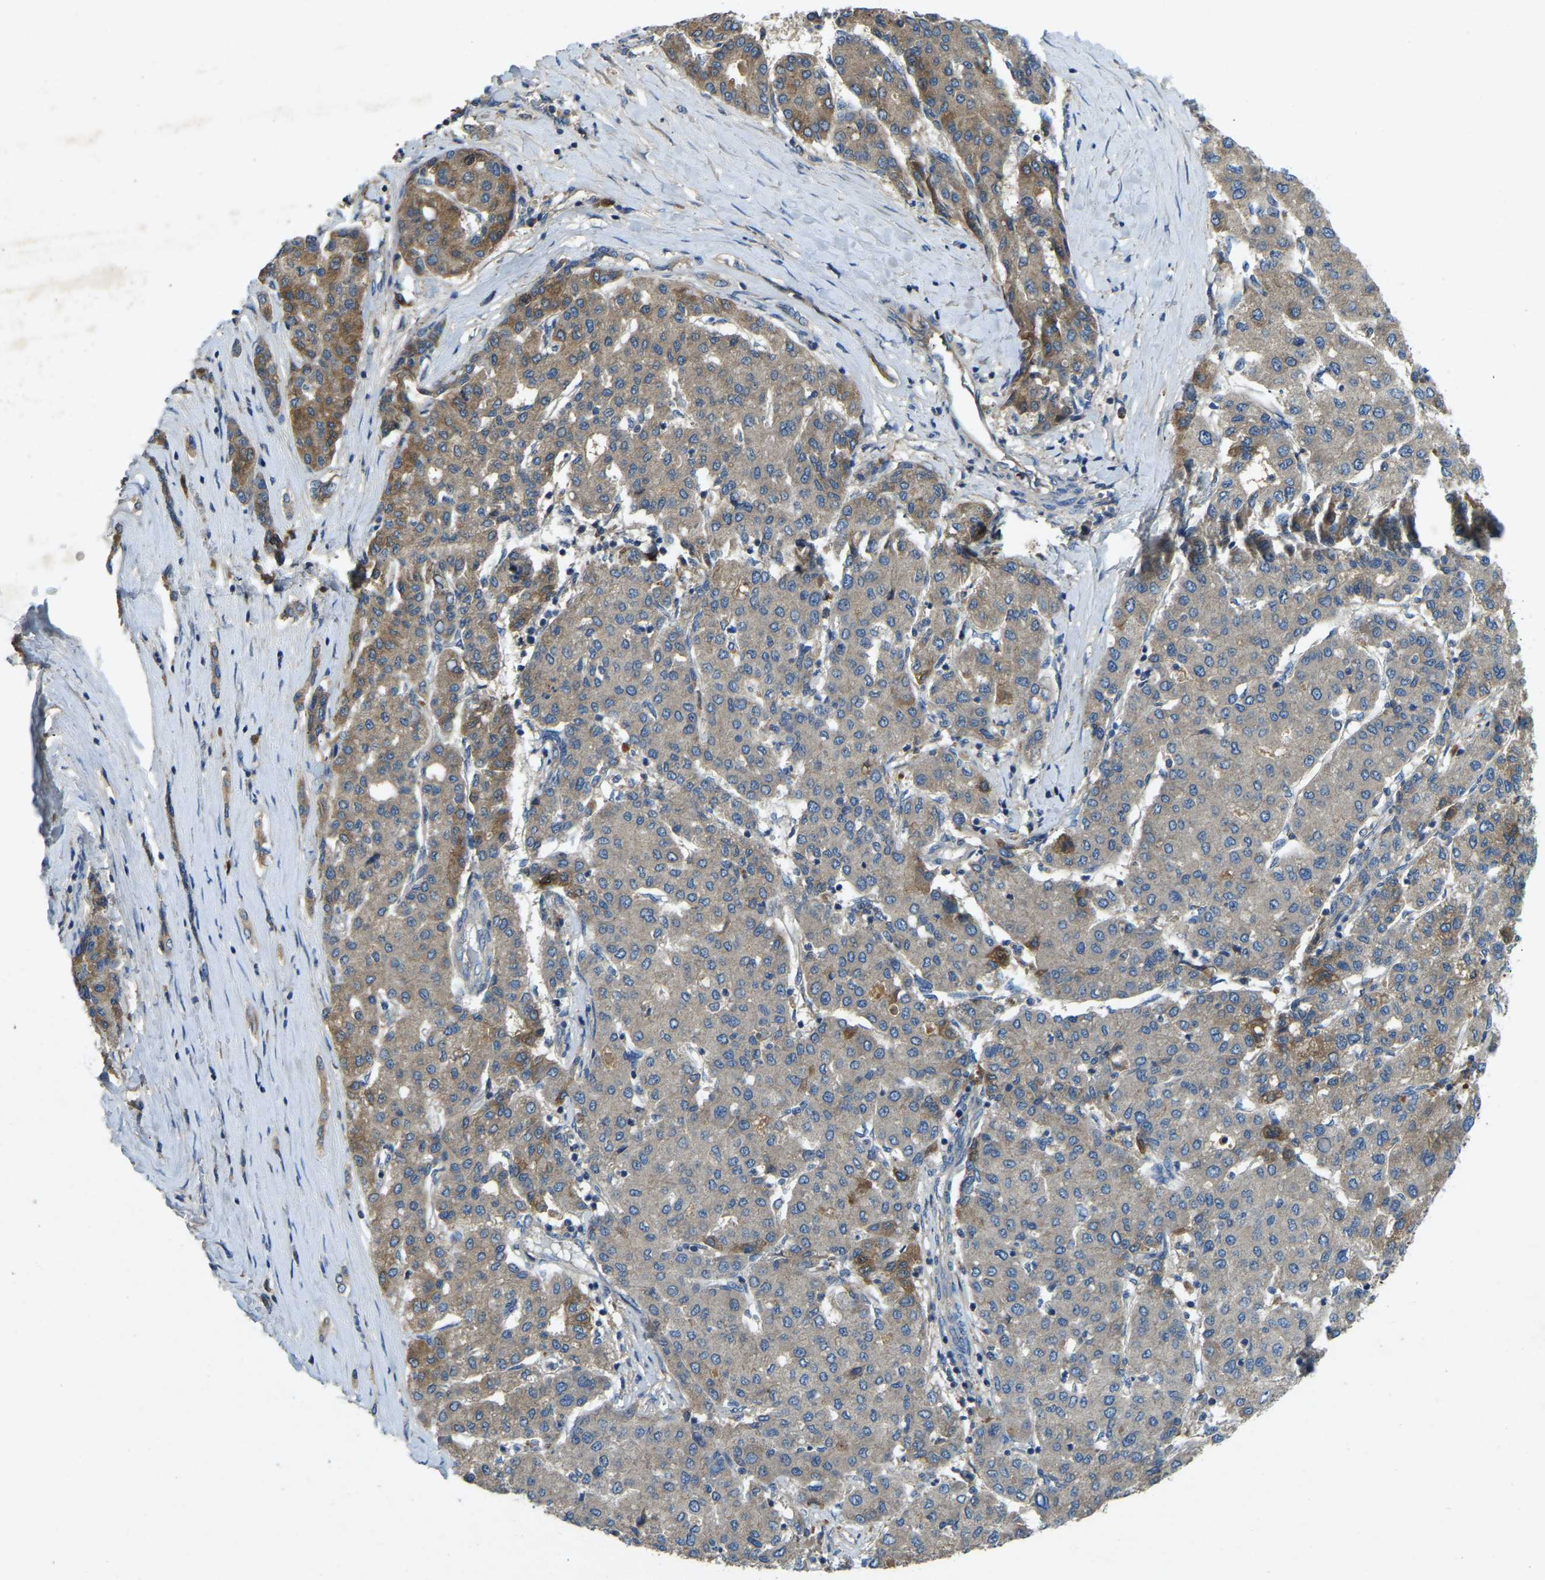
{"staining": {"intensity": "weak", "quantity": "25%-75%", "location": "cytoplasmic/membranous"}, "tissue": "liver cancer", "cell_type": "Tumor cells", "image_type": "cancer", "snomed": [{"axis": "morphology", "description": "Carcinoma, Hepatocellular, NOS"}, {"axis": "topography", "description": "Liver"}], "caption": "Human liver cancer (hepatocellular carcinoma) stained for a protein (brown) displays weak cytoplasmic/membranous positive expression in about 25%-75% of tumor cells.", "gene": "ATP8B1", "patient": {"sex": "male", "age": 65}}